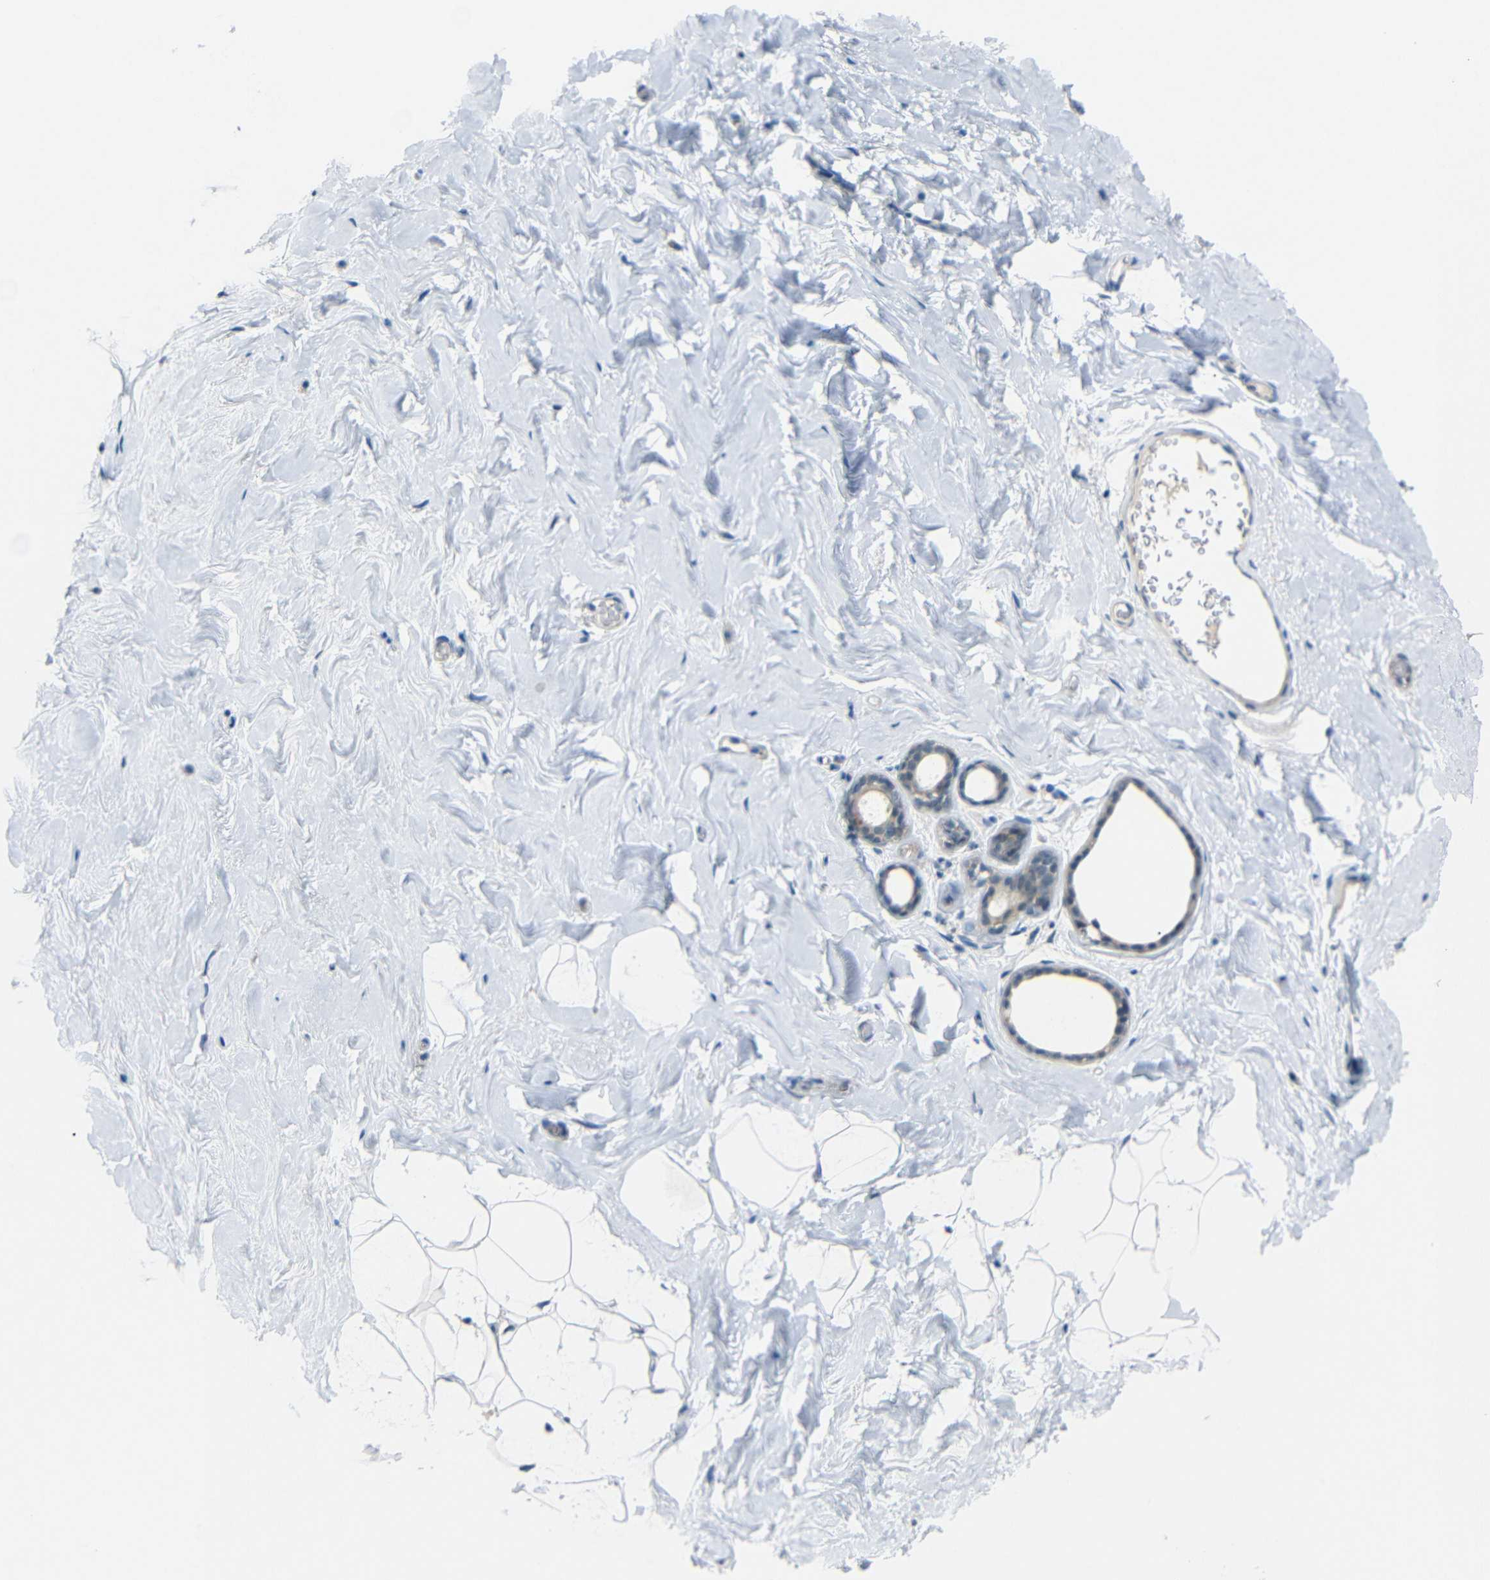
{"staining": {"intensity": "negative", "quantity": "none", "location": "none"}, "tissue": "breast", "cell_type": "Adipocytes", "image_type": "normal", "snomed": [{"axis": "morphology", "description": "Normal tissue, NOS"}, {"axis": "topography", "description": "Breast"}], "caption": "Immunohistochemistry image of benign human breast stained for a protein (brown), which exhibits no expression in adipocytes.", "gene": "GPR158", "patient": {"sex": "female", "age": 75}}